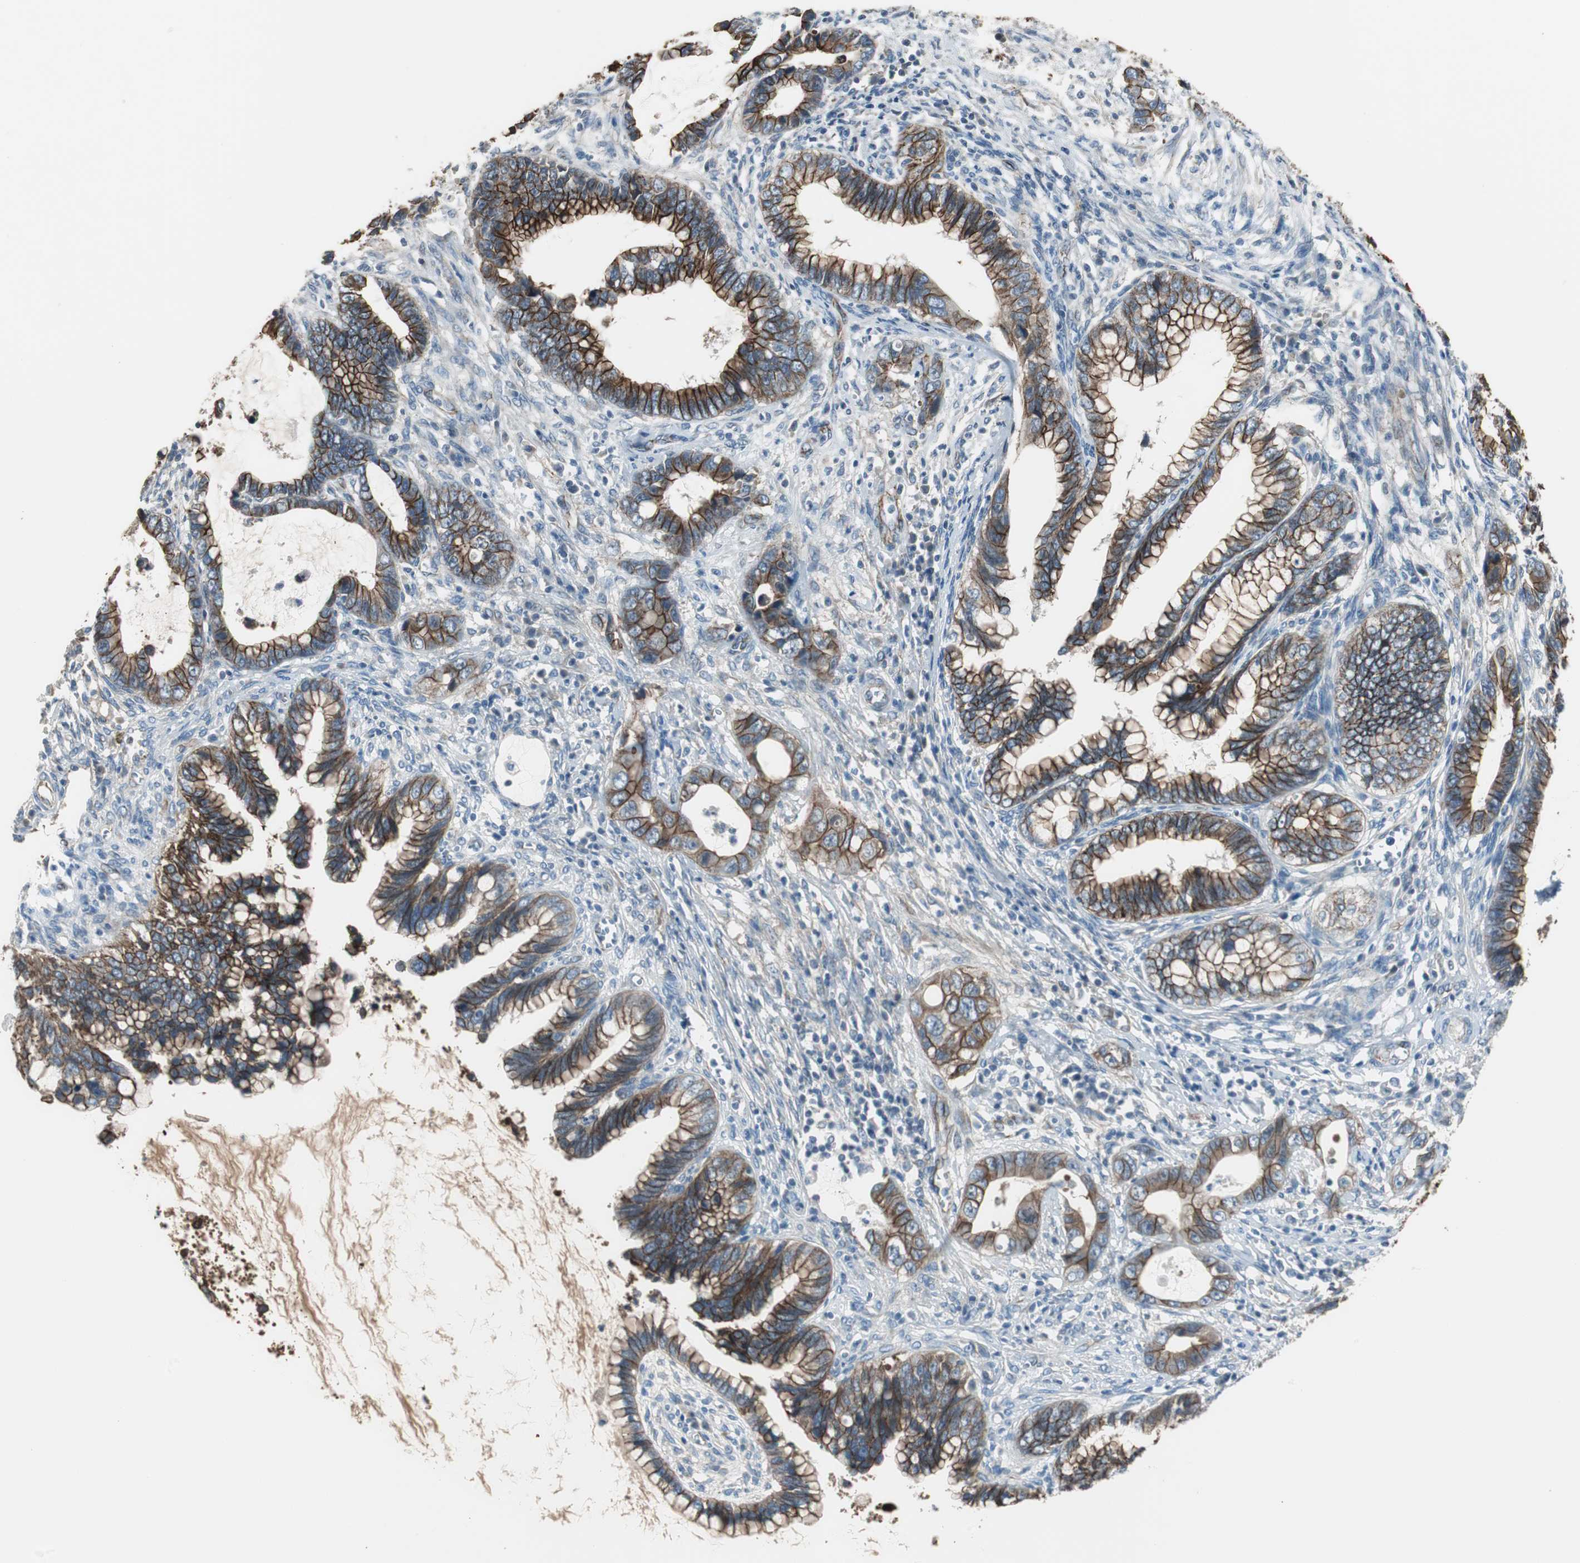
{"staining": {"intensity": "strong", "quantity": ">75%", "location": "cytoplasmic/membranous"}, "tissue": "cervical cancer", "cell_type": "Tumor cells", "image_type": "cancer", "snomed": [{"axis": "morphology", "description": "Adenocarcinoma, NOS"}, {"axis": "topography", "description": "Cervix"}], "caption": "Immunohistochemistry of human cervical cancer (adenocarcinoma) exhibits high levels of strong cytoplasmic/membranous staining in approximately >75% of tumor cells.", "gene": "STXBP4", "patient": {"sex": "female", "age": 44}}